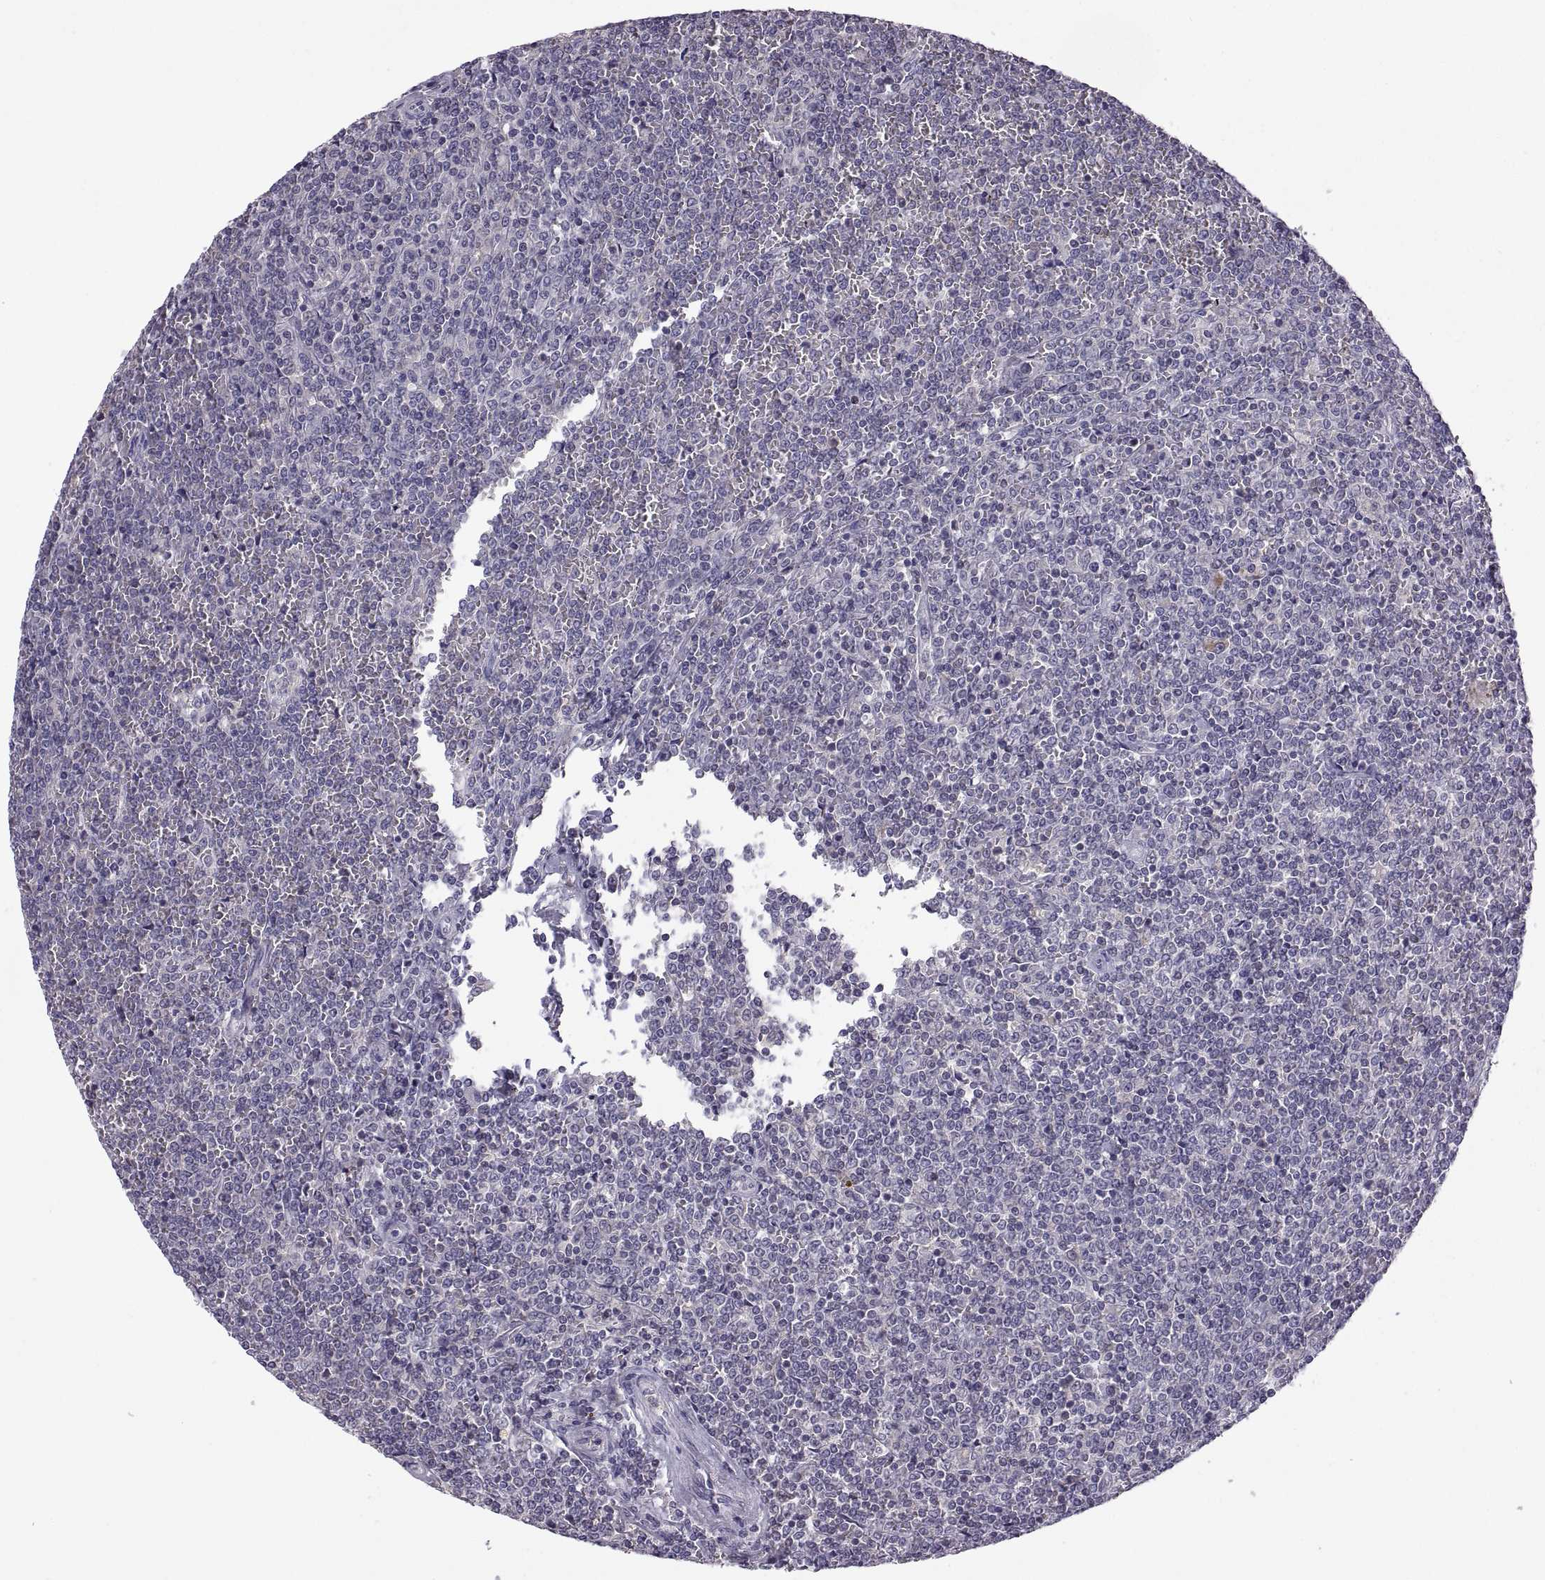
{"staining": {"intensity": "negative", "quantity": "none", "location": "none"}, "tissue": "lymphoma", "cell_type": "Tumor cells", "image_type": "cancer", "snomed": [{"axis": "morphology", "description": "Malignant lymphoma, non-Hodgkin's type, Low grade"}, {"axis": "topography", "description": "Spleen"}], "caption": "The photomicrograph reveals no staining of tumor cells in lymphoma. Brightfield microscopy of immunohistochemistry stained with DAB (3,3'-diaminobenzidine) (brown) and hematoxylin (blue), captured at high magnification.", "gene": "FGF9", "patient": {"sex": "female", "age": 19}}